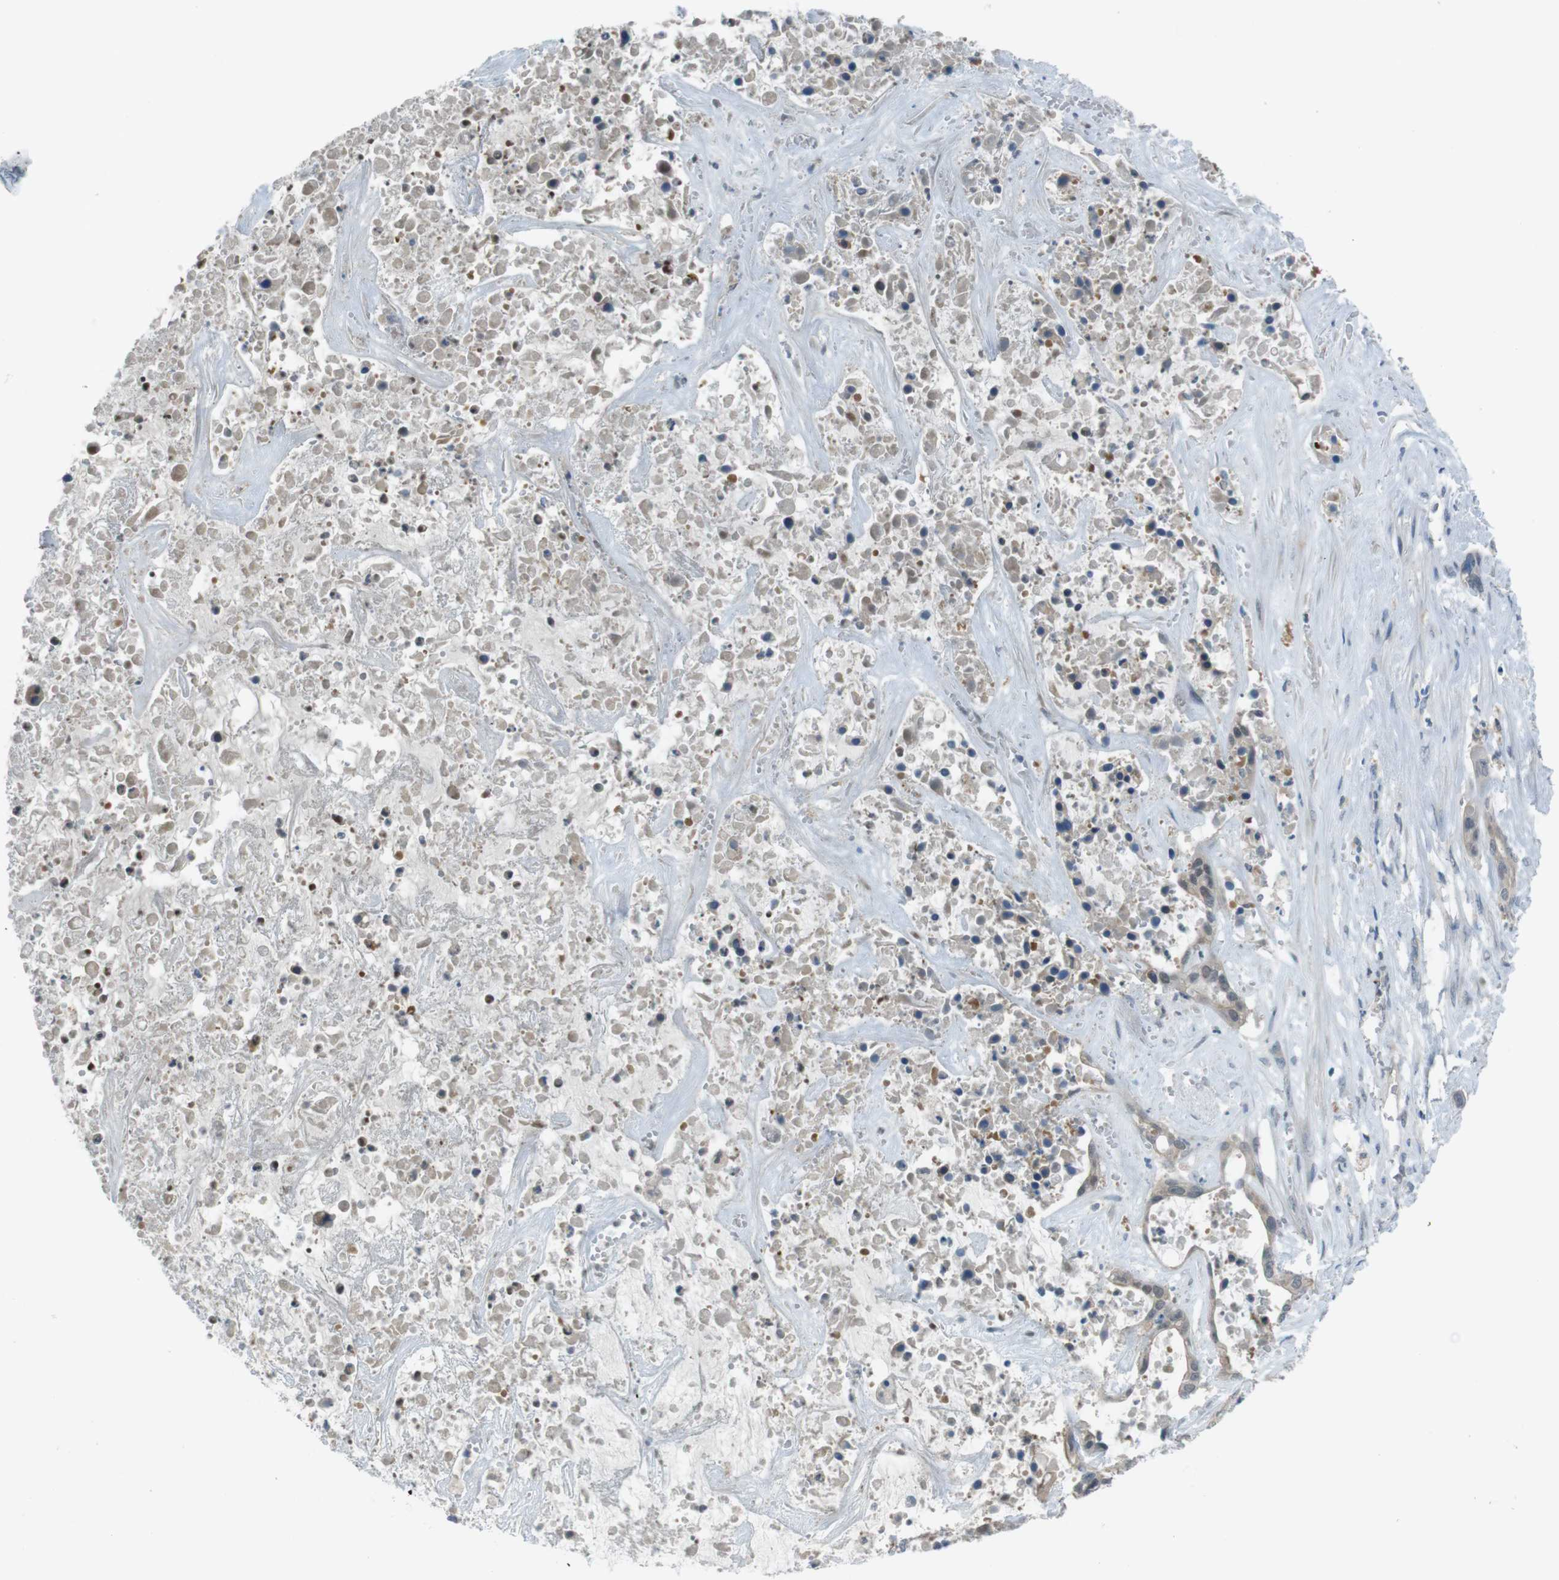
{"staining": {"intensity": "weak", "quantity": ">75%", "location": "cytoplasmic/membranous"}, "tissue": "liver cancer", "cell_type": "Tumor cells", "image_type": "cancer", "snomed": [{"axis": "morphology", "description": "Cholangiocarcinoma"}, {"axis": "topography", "description": "Liver"}], "caption": "Protein staining exhibits weak cytoplasmic/membranous positivity in approximately >75% of tumor cells in liver cancer.", "gene": "ZDHHC20", "patient": {"sex": "female", "age": 65}}